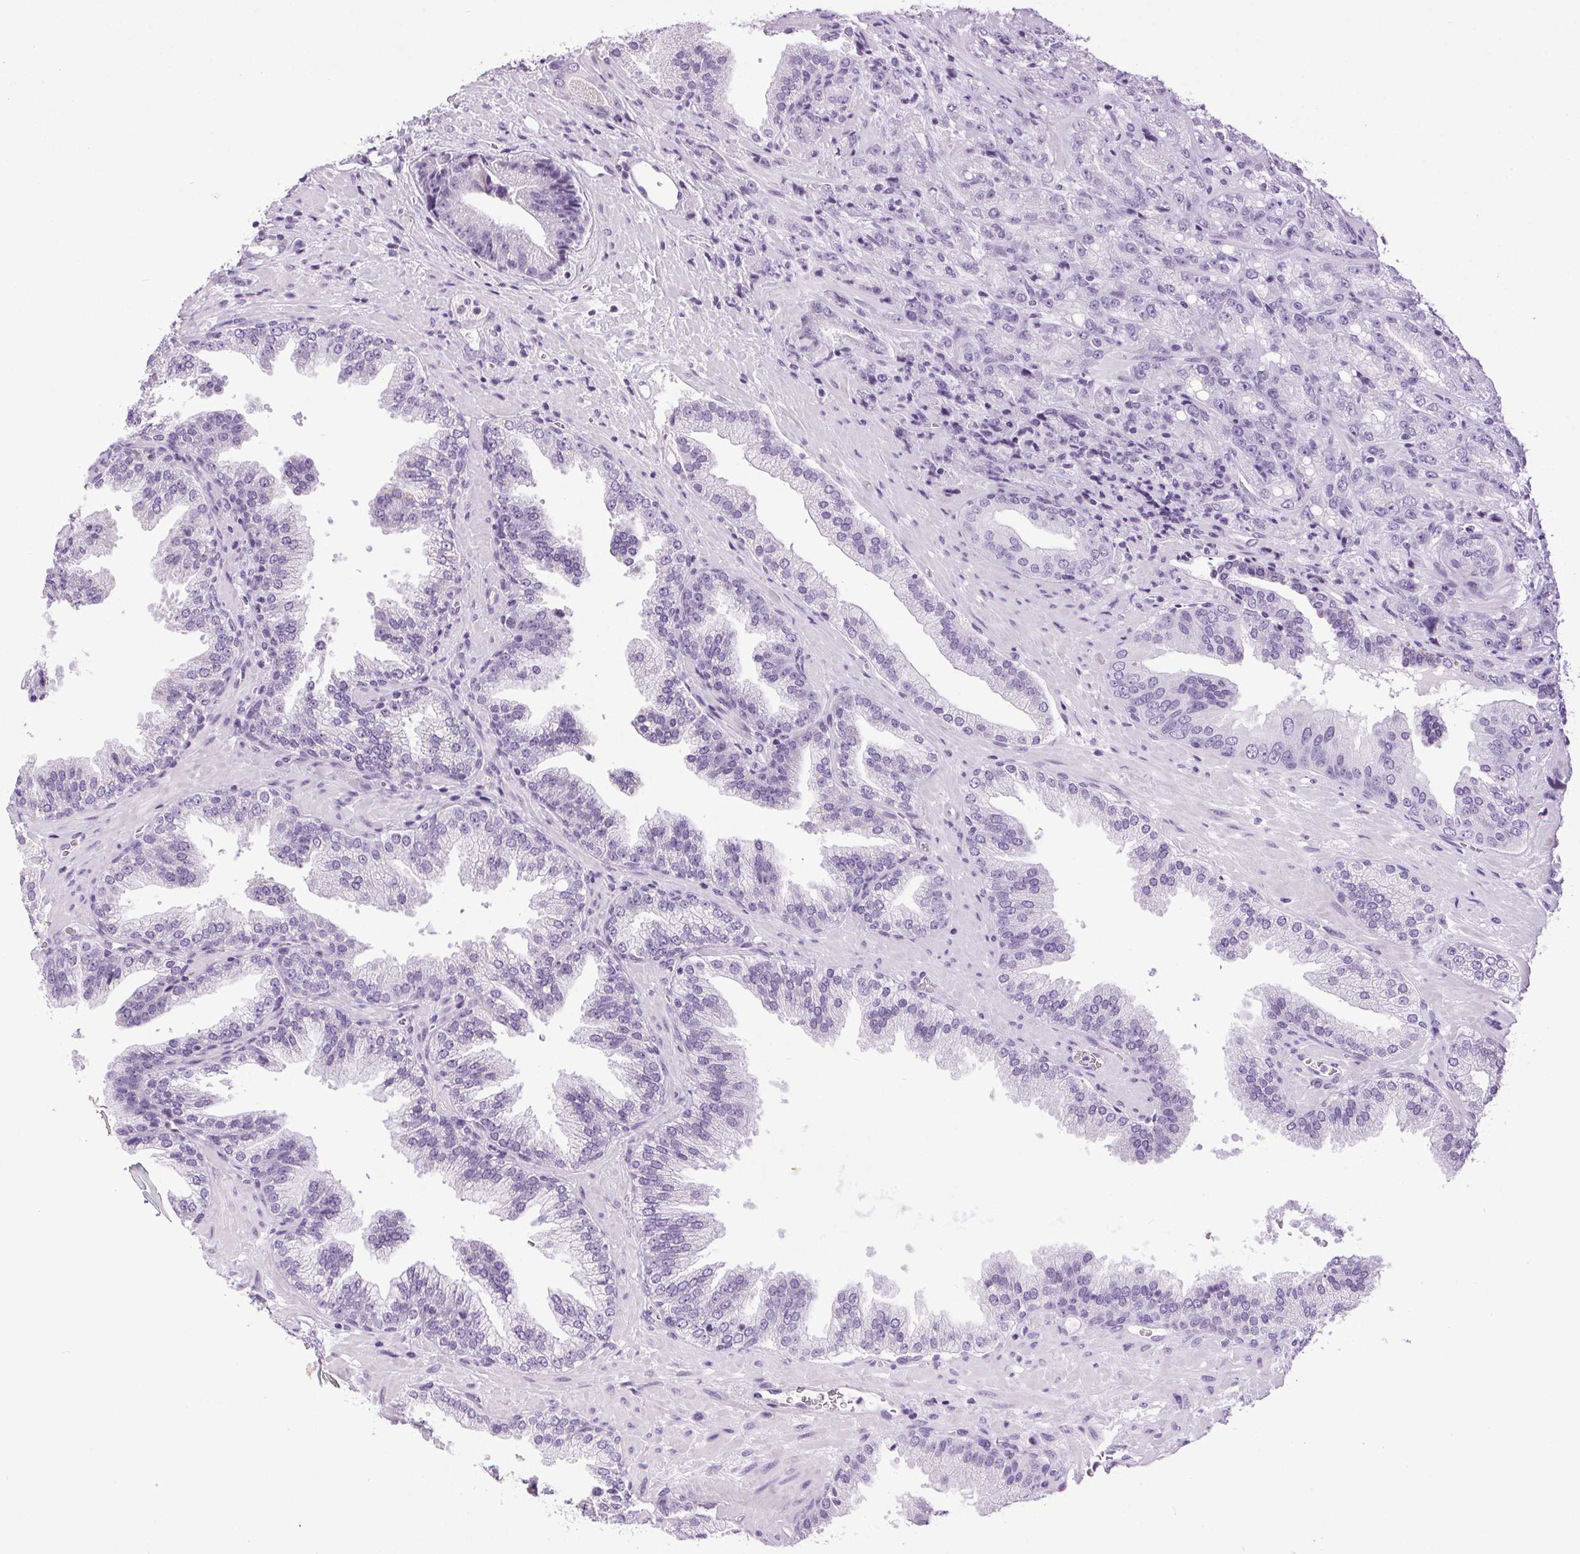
{"staining": {"intensity": "negative", "quantity": "none", "location": "none"}, "tissue": "prostate cancer", "cell_type": "Tumor cells", "image_type": "cancer", "snomed": [{"axis": "morphology", "description": "Adenocarcinoma, NOS"}, {"axis": "topography", "description": "Prostate"}], "caption": "Prostate cancer was stained to show a protein in brown. There is no significant positivity in tumor cells. The staining was performed using DAB to visualize the protein expression in brown, while the nuclei were stained in blue with hematoxylin (Magnification: 20x).", "gene": "TMEM88B", "patient": {"sex": "male", "age": 63}}